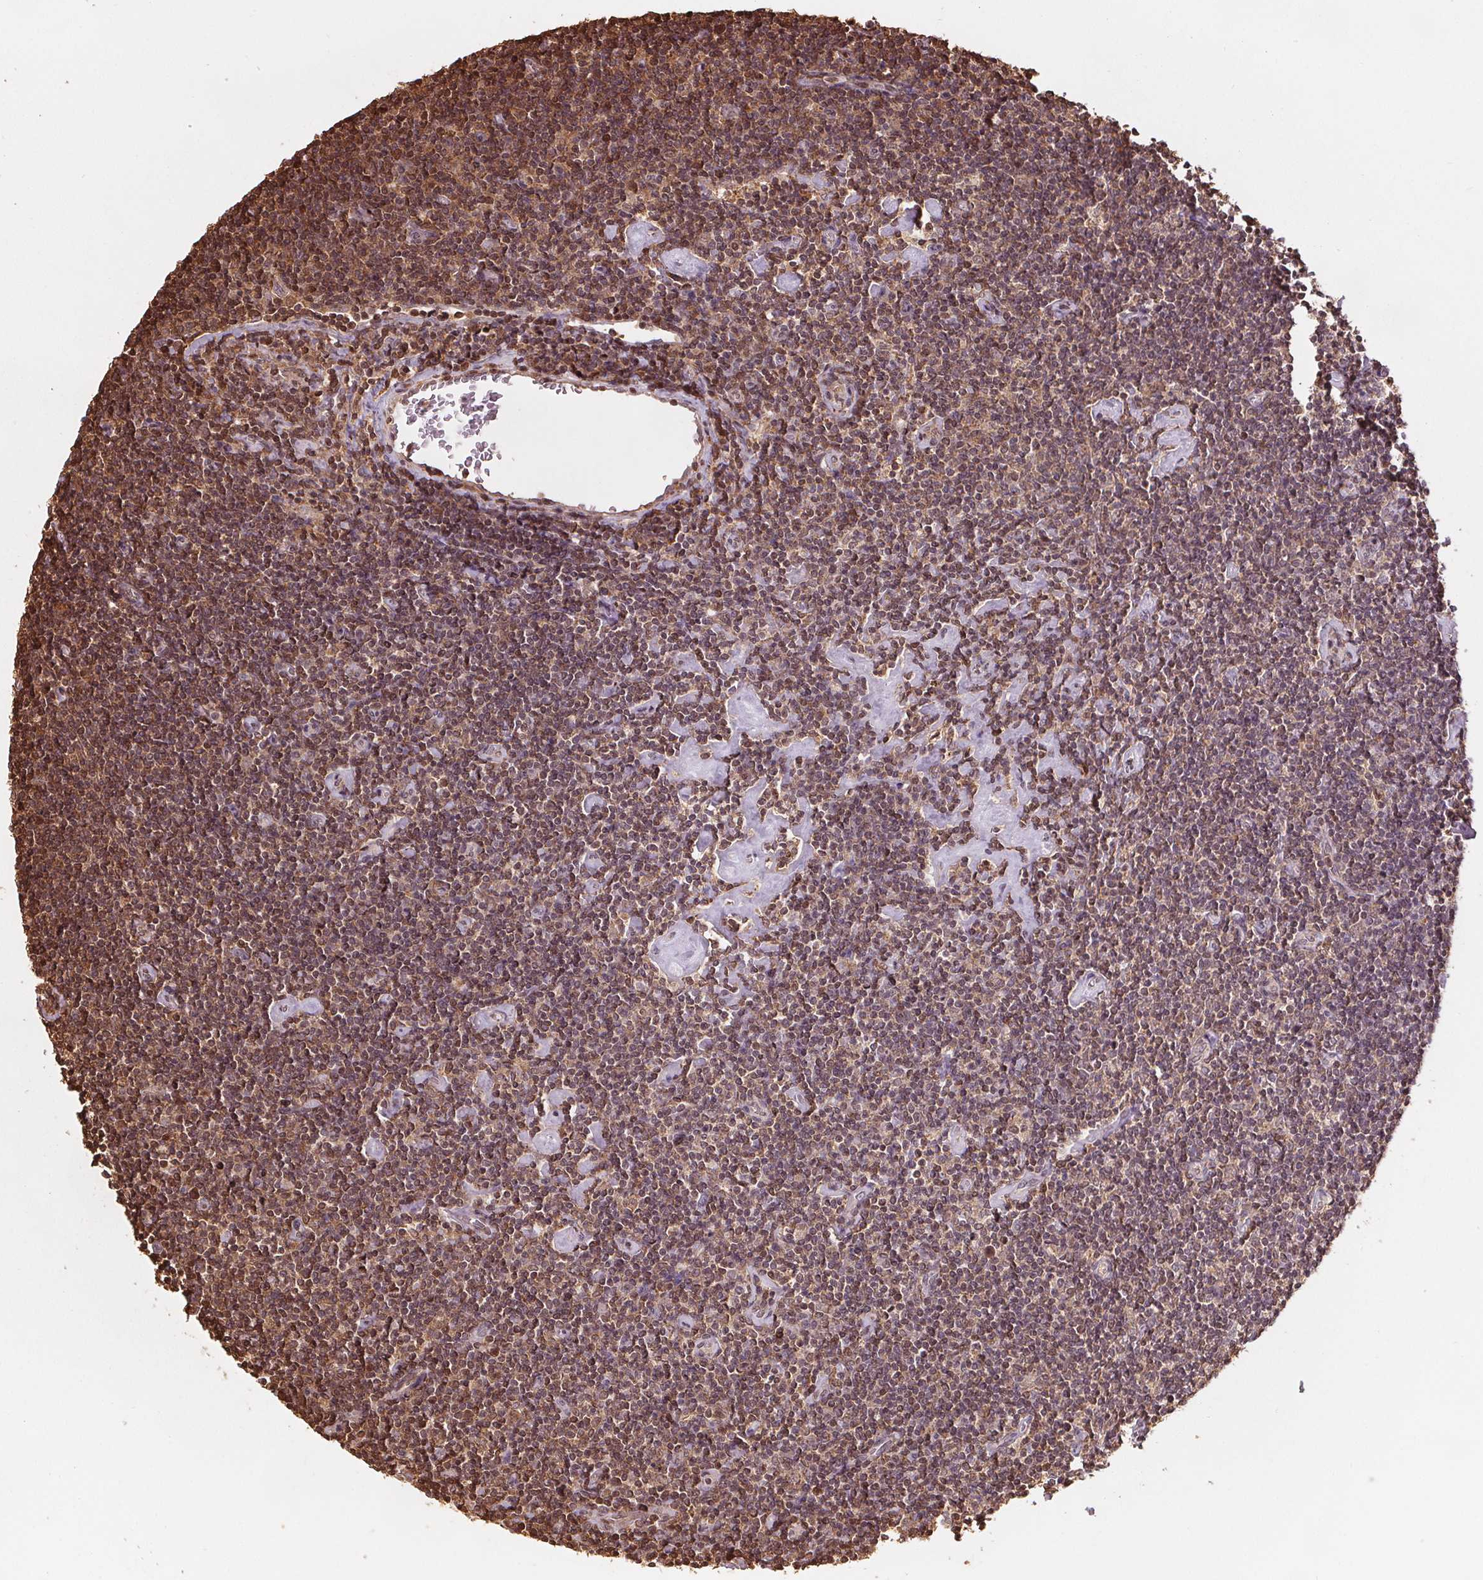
{"staining": {"intensity": "weak", "quantity": ">75%", "location": "cytoplasmic/membranous,nuclear"}, "tissue": "lymphoma", "cell_type": "Tumor cells", "image_type": "cancer", "snomed": [{"axis": "morphology", "description": "Hodgkin's disease, NOS"}, {"axis": "topography", "description": "Lymph node"}], "caption": "Hodgkin's disease stained for a protein demonstrates weak cytoplasmic/membranous and nuclear positivity in tumor cells.", "gene": "ENO1", "patient": {"sex": "male", "age": 40}}